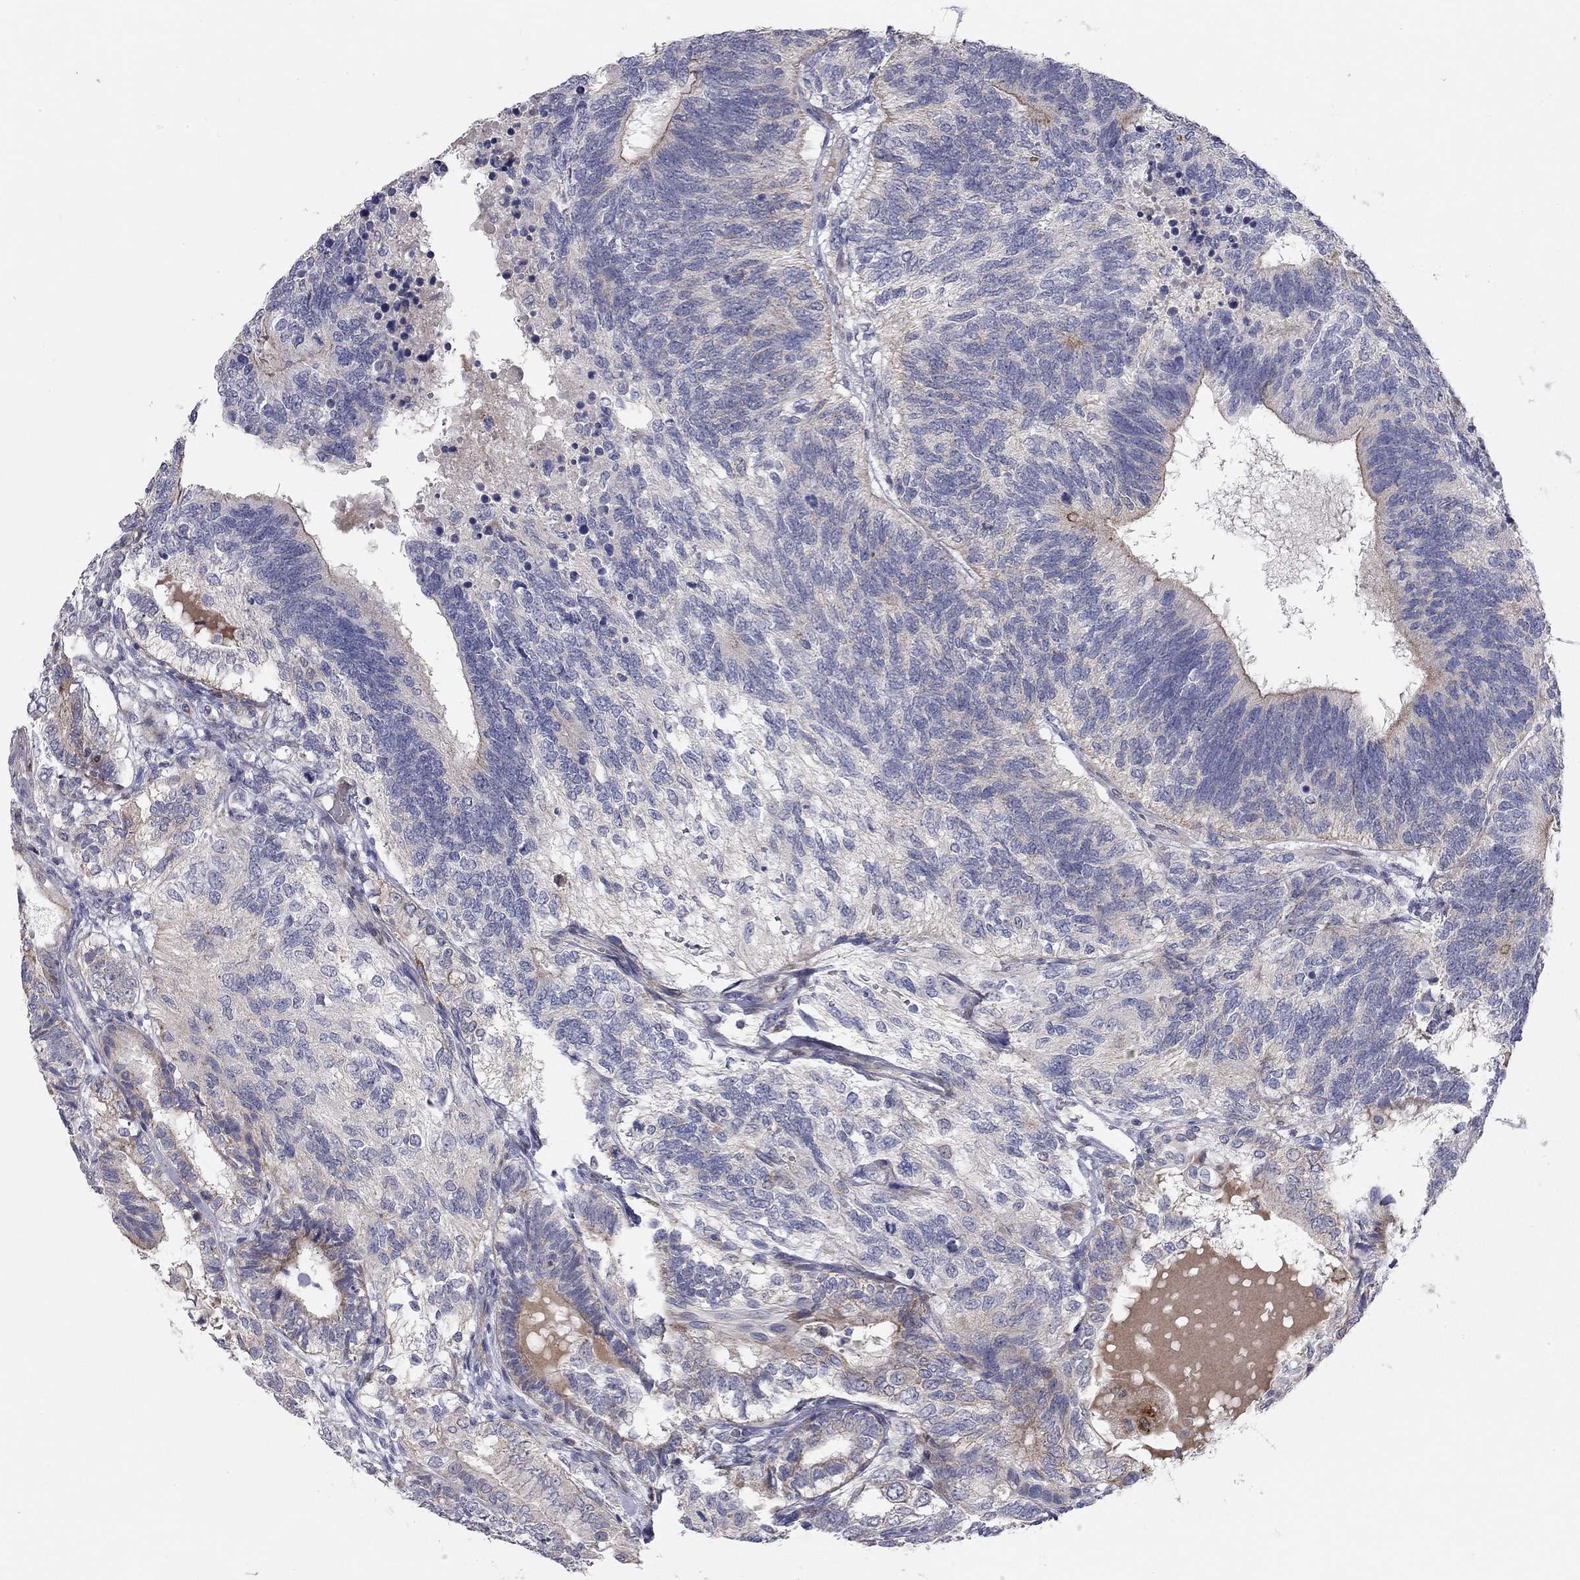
{"staining": {"intensity": "moderate", "quantity": "<25%", "location": "cytoplasmic/membranous"}, "tissue": "testis cancer", "cell_type": "Tumor cells", "image_type": "cancer", "snomed": [{"axis": "morphology", "description": "Seminoma, NOS"}, {"axis": "morphology", "description": "Carcinoma, Embryonal, NOS"}, {"axis": "topography", "description": "Testis"}], "caption": "Human testis cancer (seminoma) stained for a protein (brown) shows moderate cytoplasmic/membranous positive staining in approximately <25% of tumor cells.", "gene": "KANSL1L", "patient": {"sex": "male", "age": 41}}